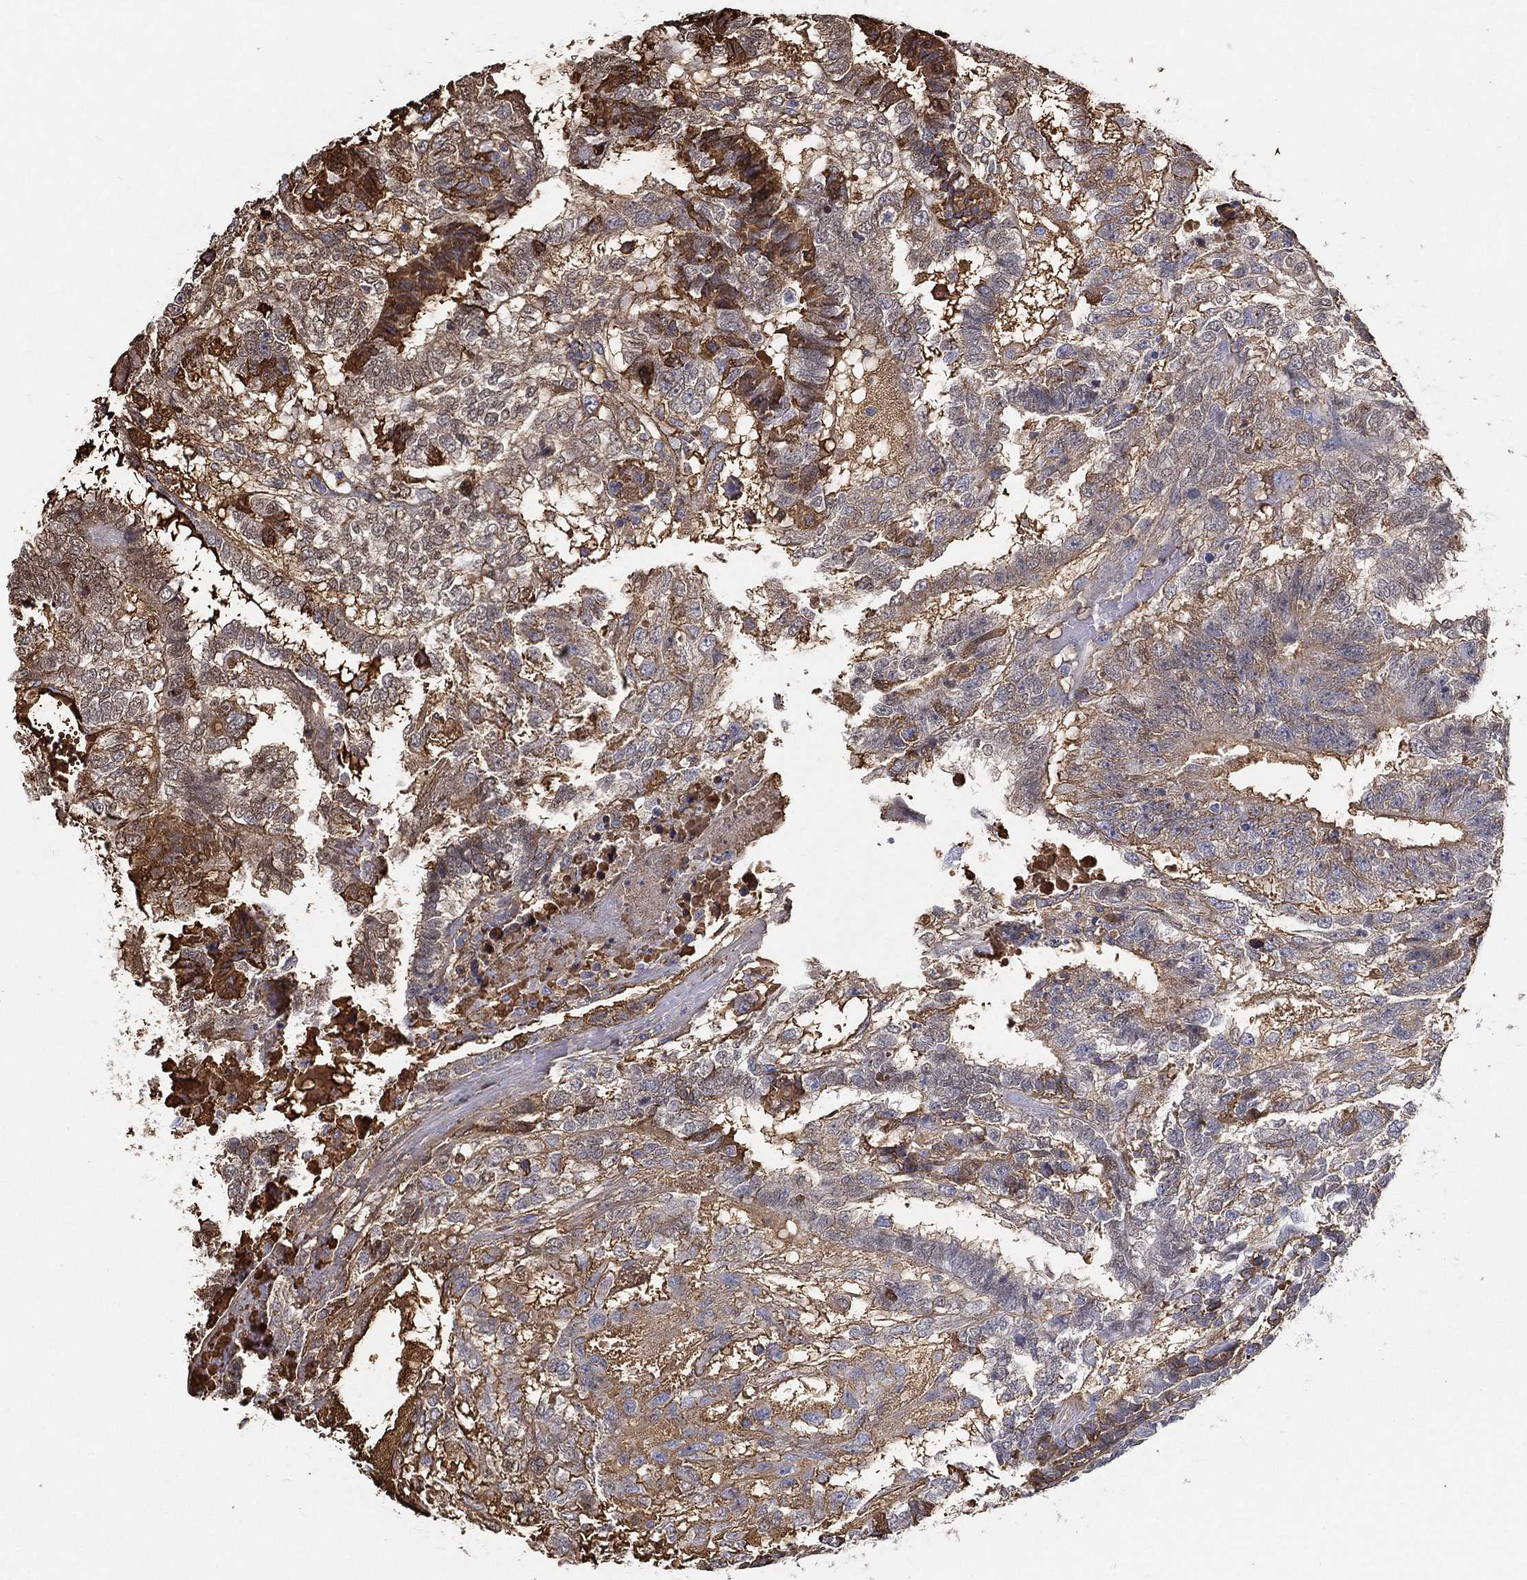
{"staining": {"intensity": "moderate", "quantity": "<25%", "location": "cytoplasmic/membranous"}, "tissue": "testis cancer", "cell_type": "Tumor cells", "image_type": "cancer", "snomed": [{"axis": "morphology", "description": "Seminoma, NOS"}, {"axis": "morphology", "description": "Carcinoma, Embryonal, NOS"}, {"axis": "topography", "description": "Testis"}], "caption": "There is low levels of moderate cytoplasmic/membranous positivity in tumor cells of testis embryonal carcinoma, as demonstrated by immunohistochemical staining (brown color).", "gene": "IFNB1", "patient": {"sex": "male", "age": 41}}